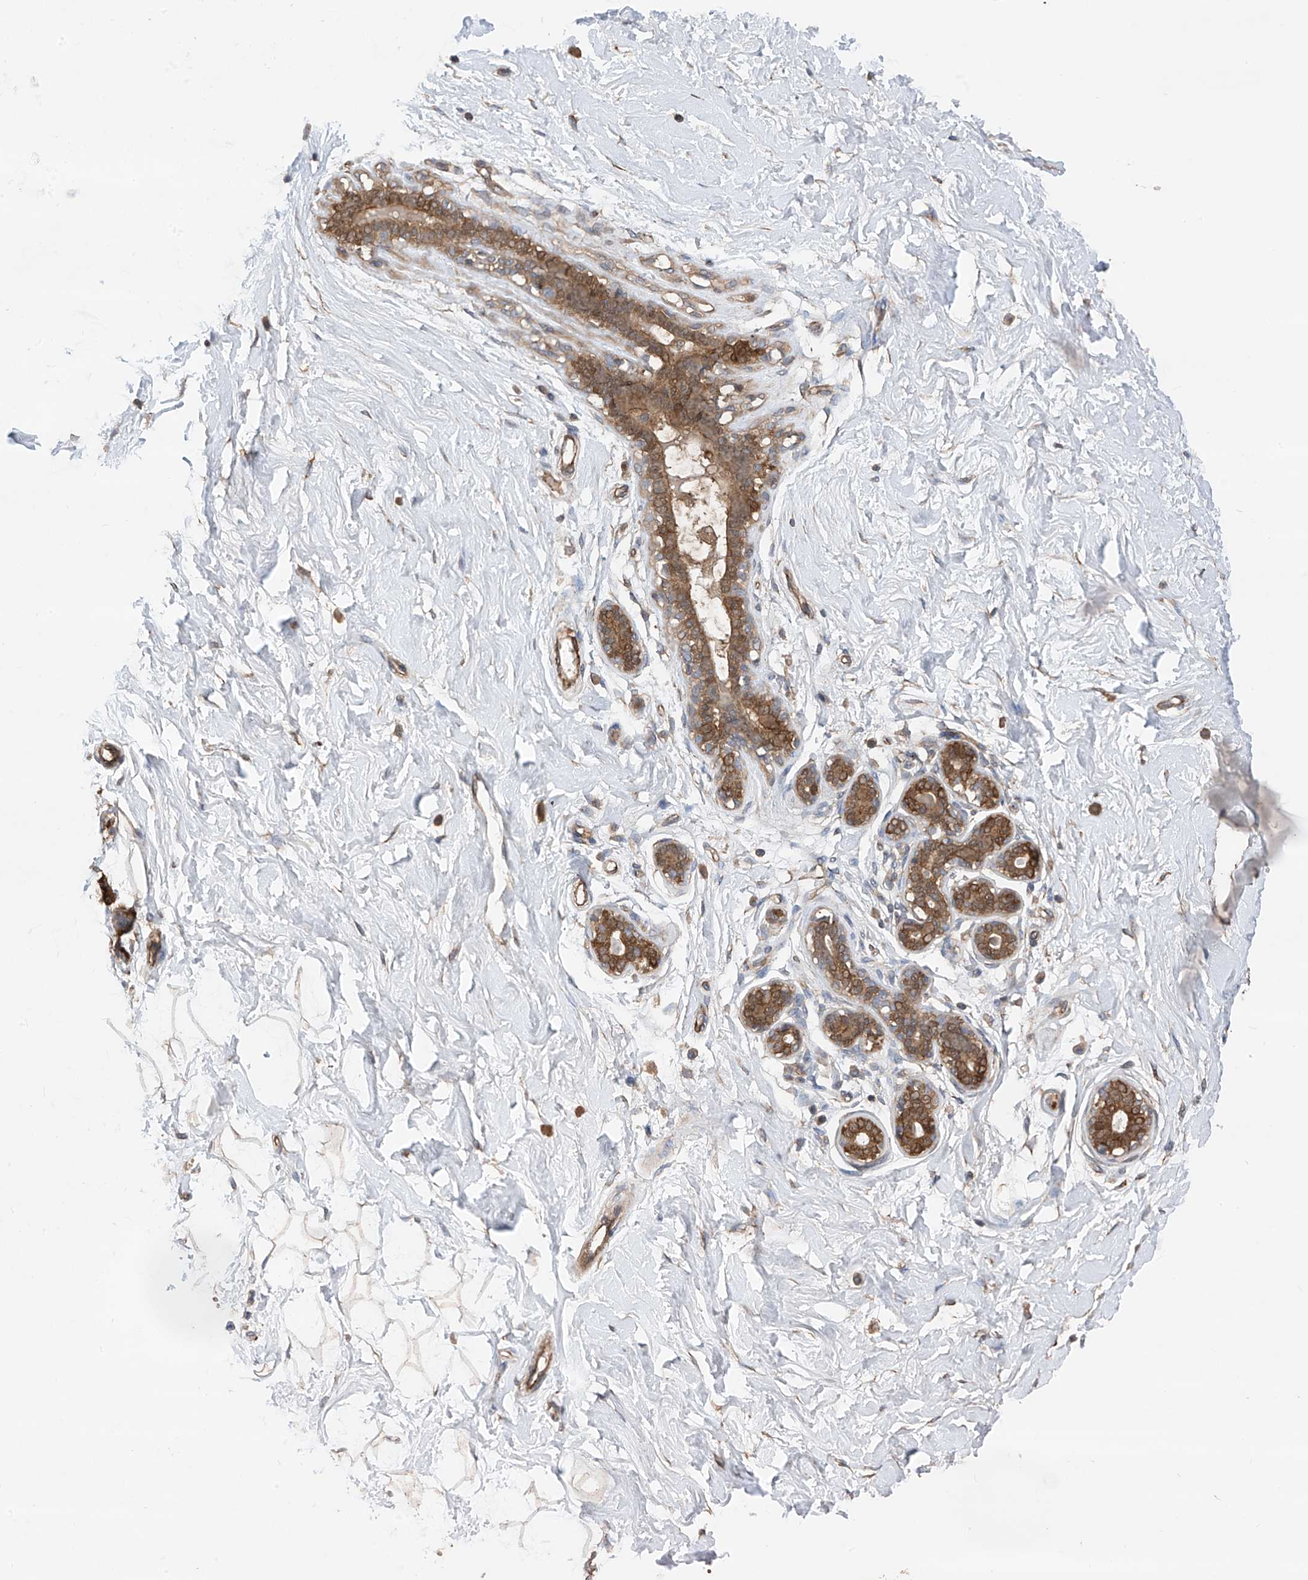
{"staining": {"intensity": "weak", "quantity": "<25%", "location": "cytoplasmic/membranous"}, "tissue": "breast", "cell_type": "Adipocytes", "image_type": "normal", "snomed": [{"axis": "morphology", "description": "Normal tissue, NOS"}, {"axis": "morphology", "description": "Adenoma, NOS"}, {"axis": "topography", "description": "Breast"}], "caption": "Immunohistochemistry (IHC) photomicrograph of normal human breast stained for a protein (brown), which reveals no expression in adipocytes. (Stains: DAB IHC with hematoxylin counter stain, Microscopy: brightfield microscopy at high magnification).", "gene": "PHACTR4", "patient": {"sex": "female", "age": 23}}